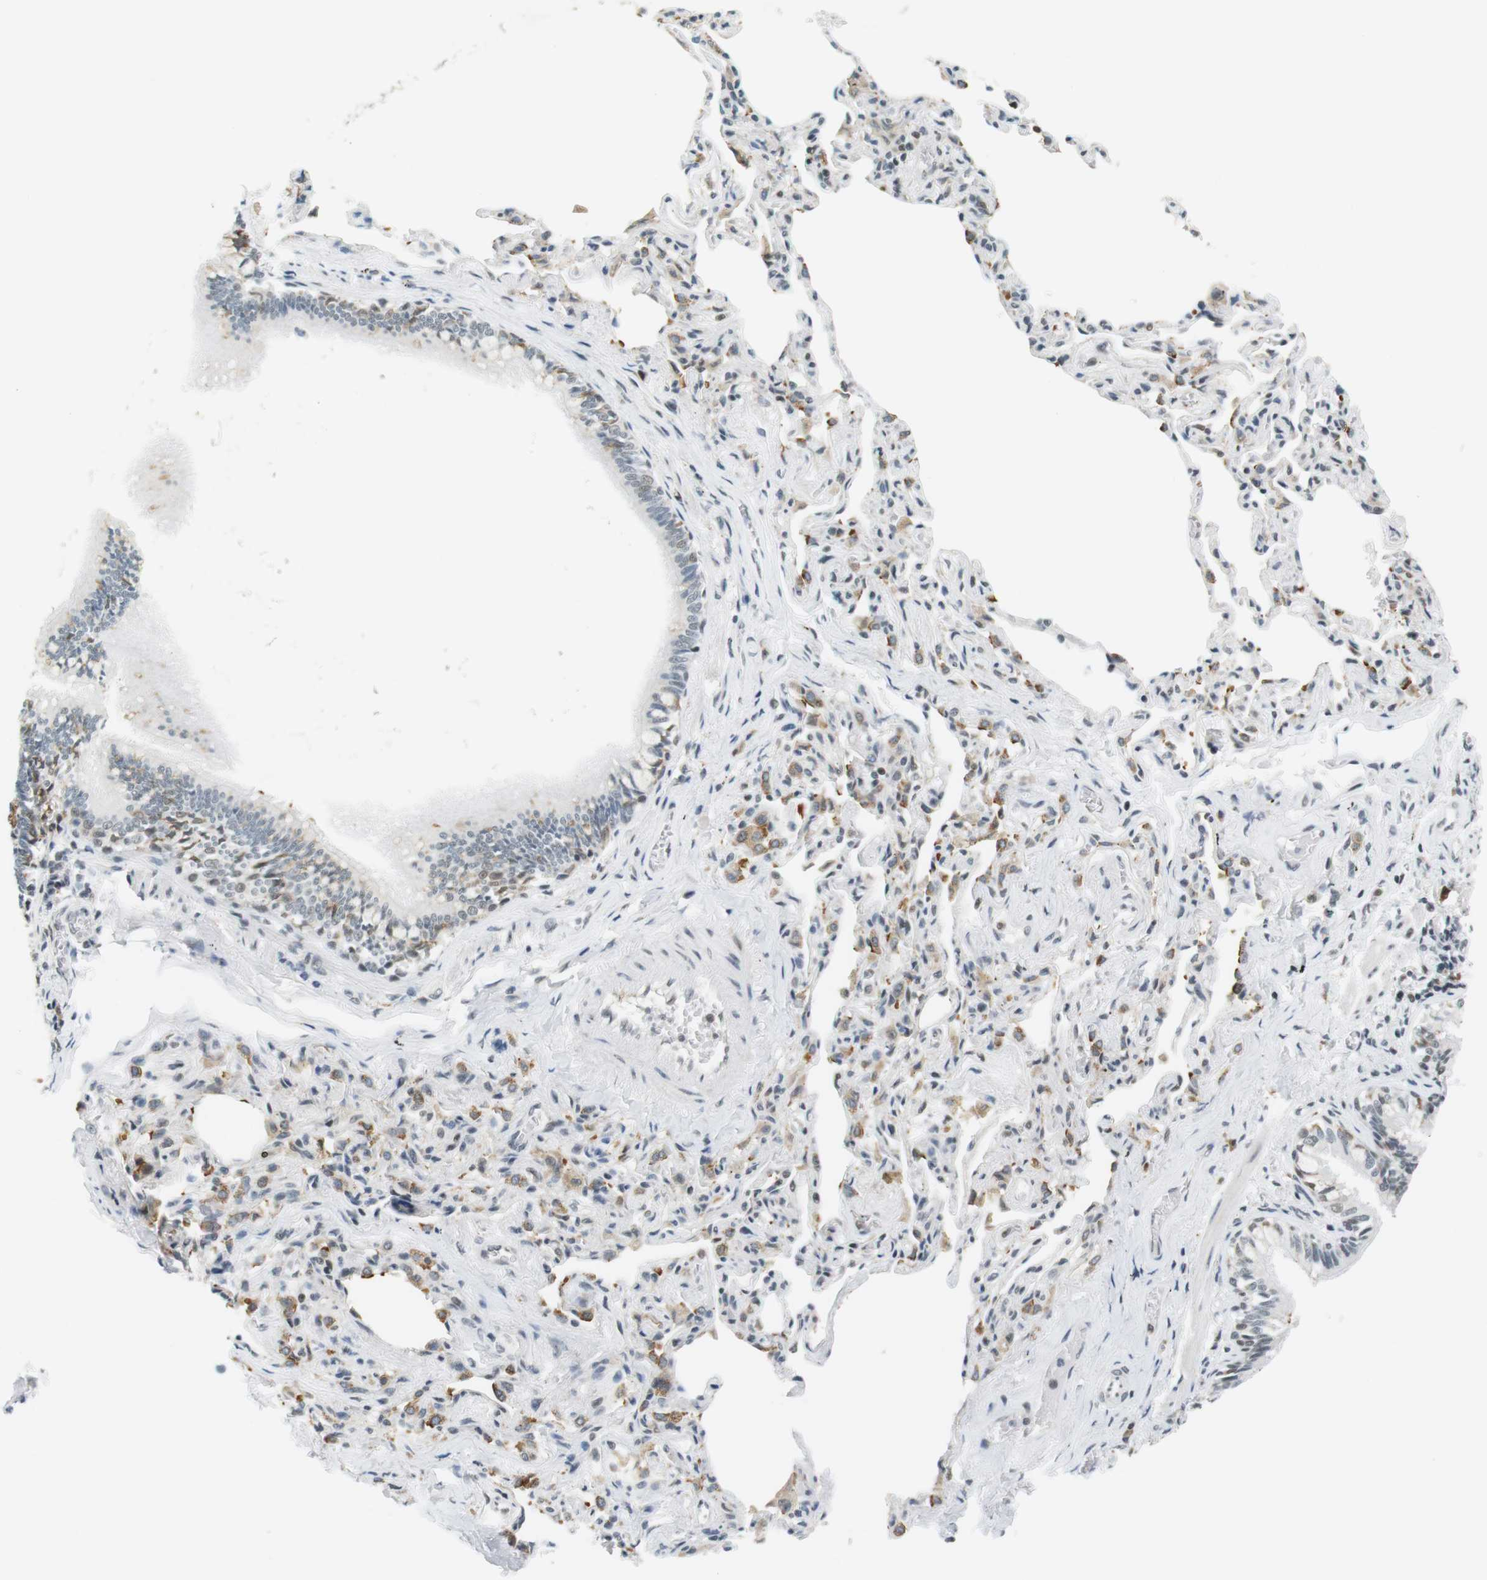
{"staining": {"intensity": "moderate", "quantity": "25%-75%", "location": "nuclear"}, "tissue": "bronchus", "cell_type": "Respiratory epithelial cells", "image_type": "normal", "snomed": [{"axis": "morphology", "description": "Normal tissue, NOS"}, {"axis": "topography", "description": "Bronchus"}, {"axis": "topography", "description": "Lung"}], "caption": "DAB immunohistochemical staining of normal human bronchus exhibits moderate nuclear protein positivity in approximately 25%-75% of respiratory epithelial cells.", "gene": "RNF38", "patient": {"sex": "male", "age": 64}}